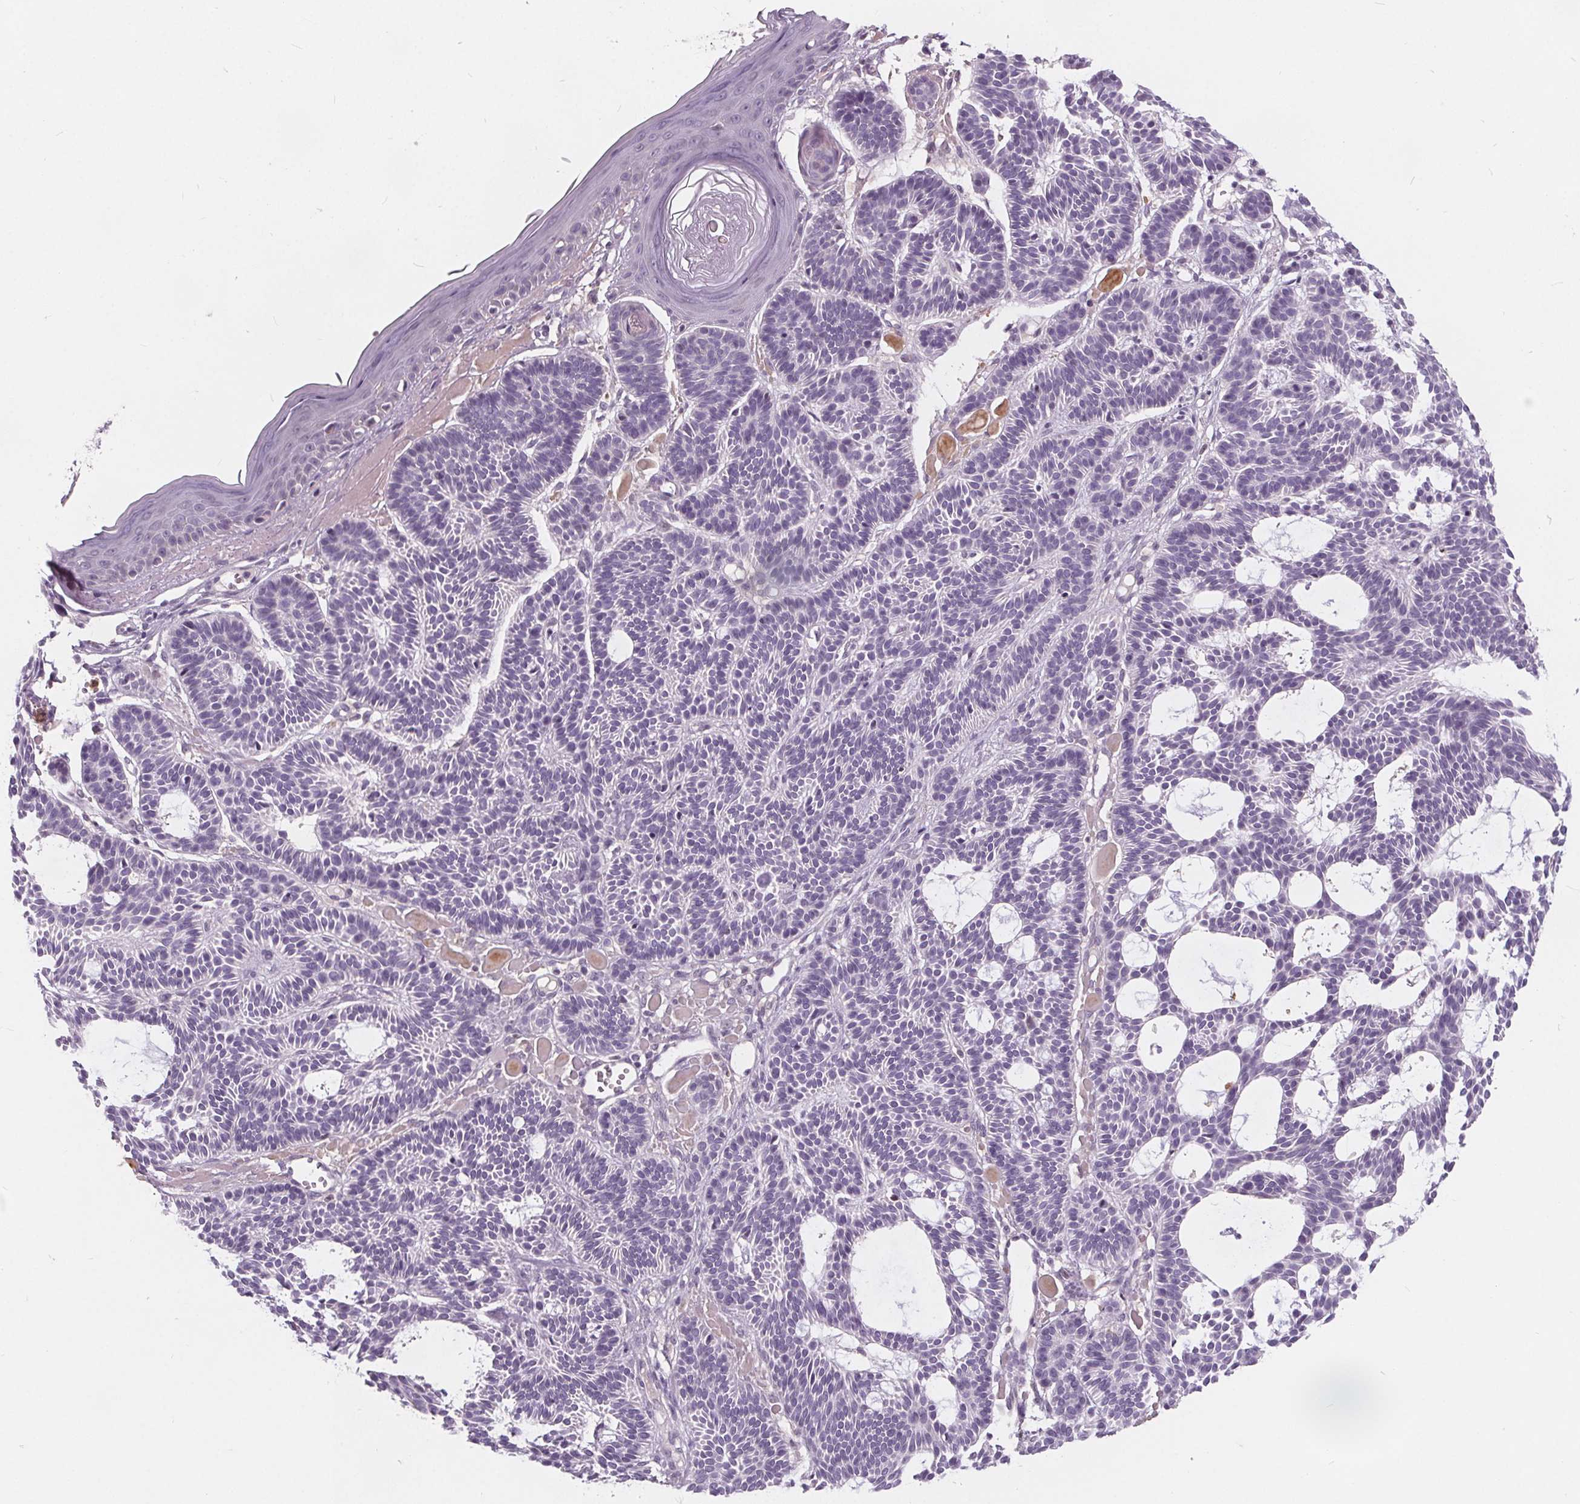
{"staining": {"intensity": "negative", "quantity": "none", "location": "none"}, "tissue": "skin cancer", "cell_type": "Tumor cells", "image_type": "cancer", "snomed": [{"axis": "morphology", "description": "Basal cell carcinoma"}, {"axis": "topography", "description": "Skin"}], "caption": "Immunohistochemistry of human skin cancer demonstrates no staining in tumor cells.", "gene": "HAAO", "patient": {"sex": "male", "age": 85}}